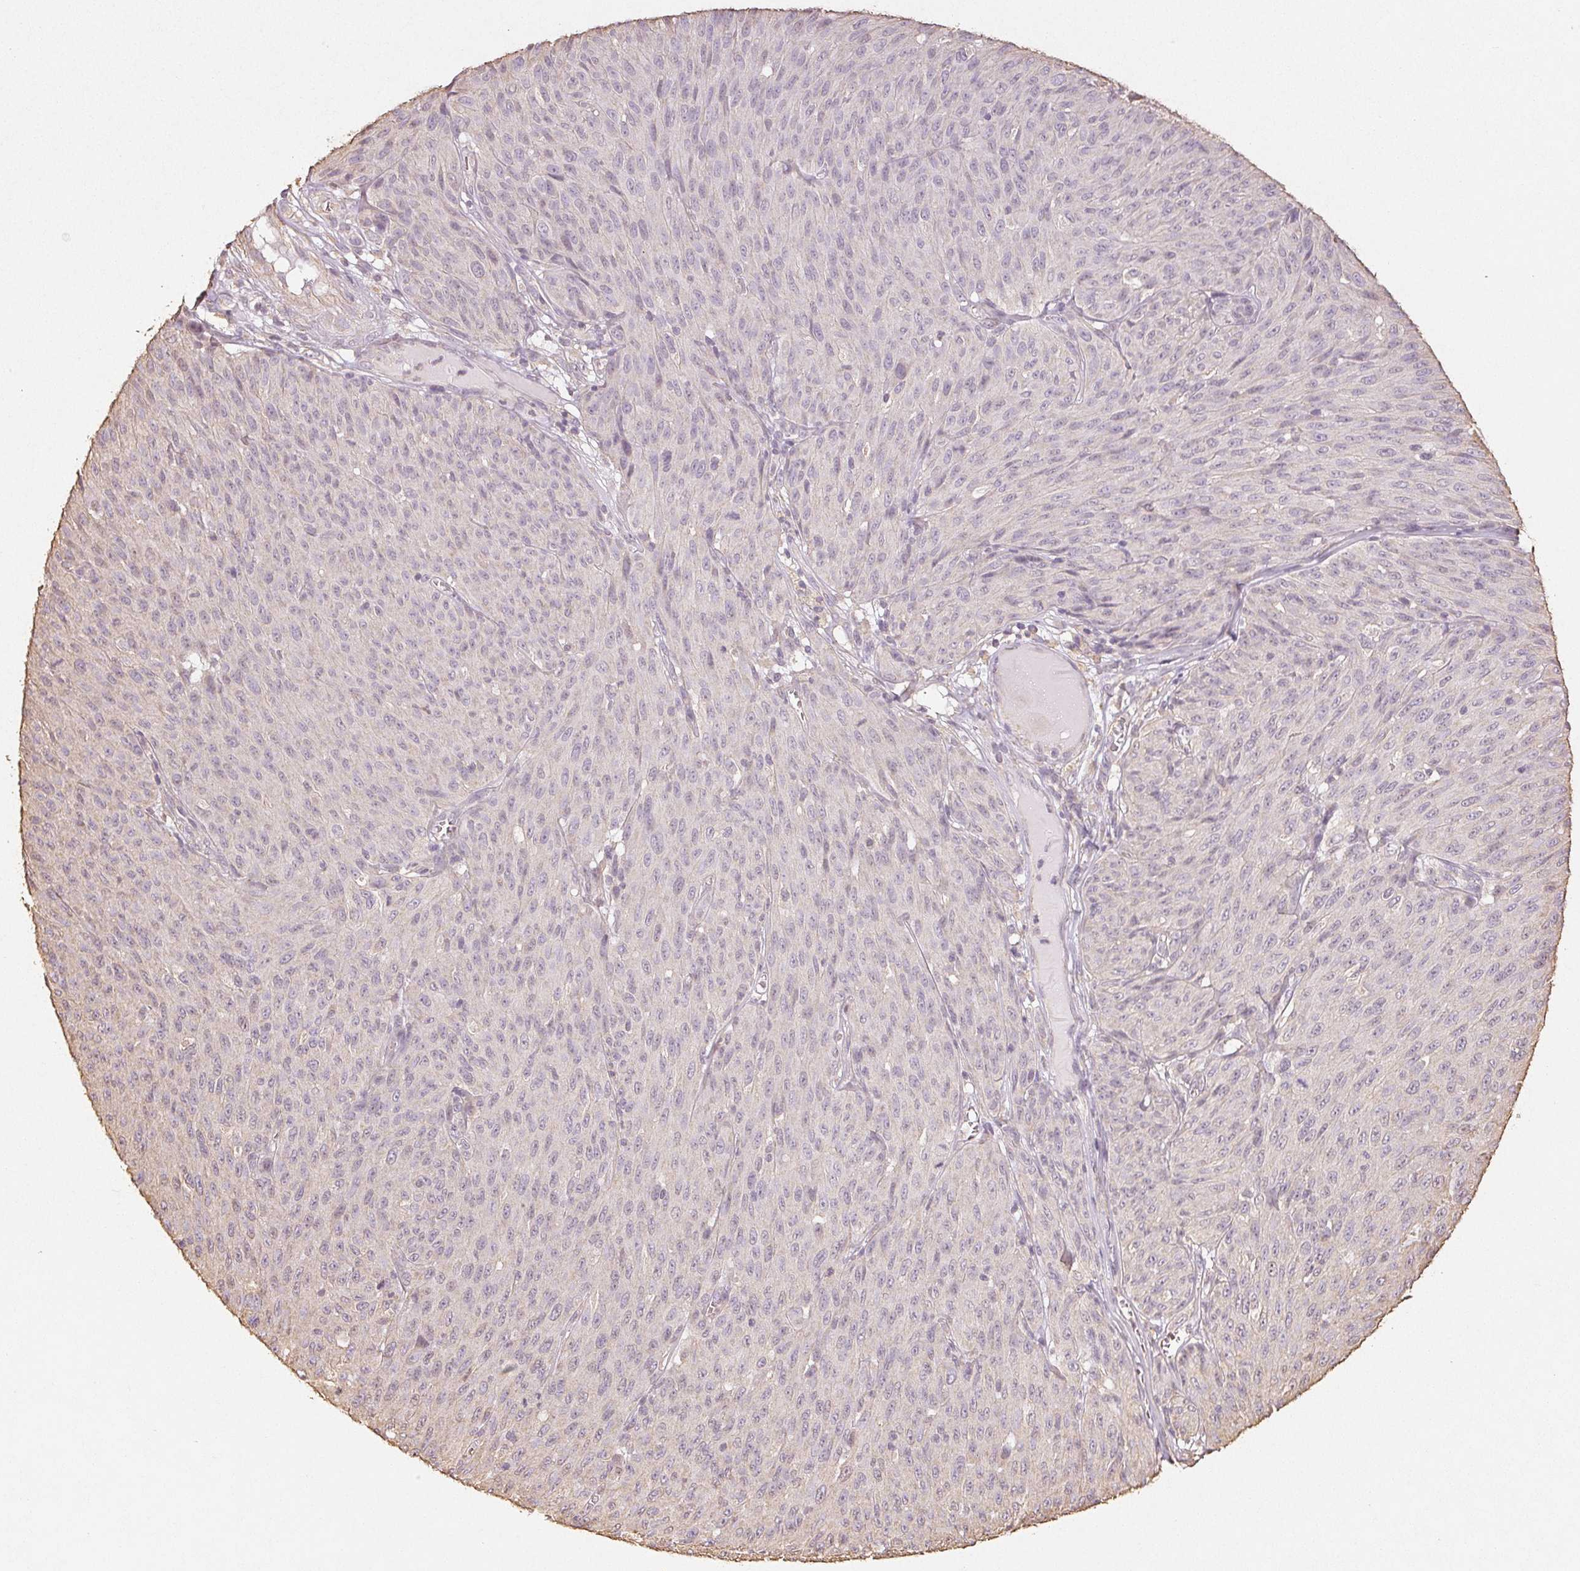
{"staining": {"intensity": "negative", "quantity": "none", "location": "none"}, "tissue": "melanoma", "cell_type": "Tumor cells", "image_type": "cancer", "snomed": [{"axis": "morphology", "description": "Malignant melanoma, NOS"}, {"axis": "topography", "description": "Skin"}], "caption": "Malignant melanoma stained for a protein using IHC displays no staining tumor cells.", "gene": "COL7A1", "patient": {"sex": "male", "age": 85}}